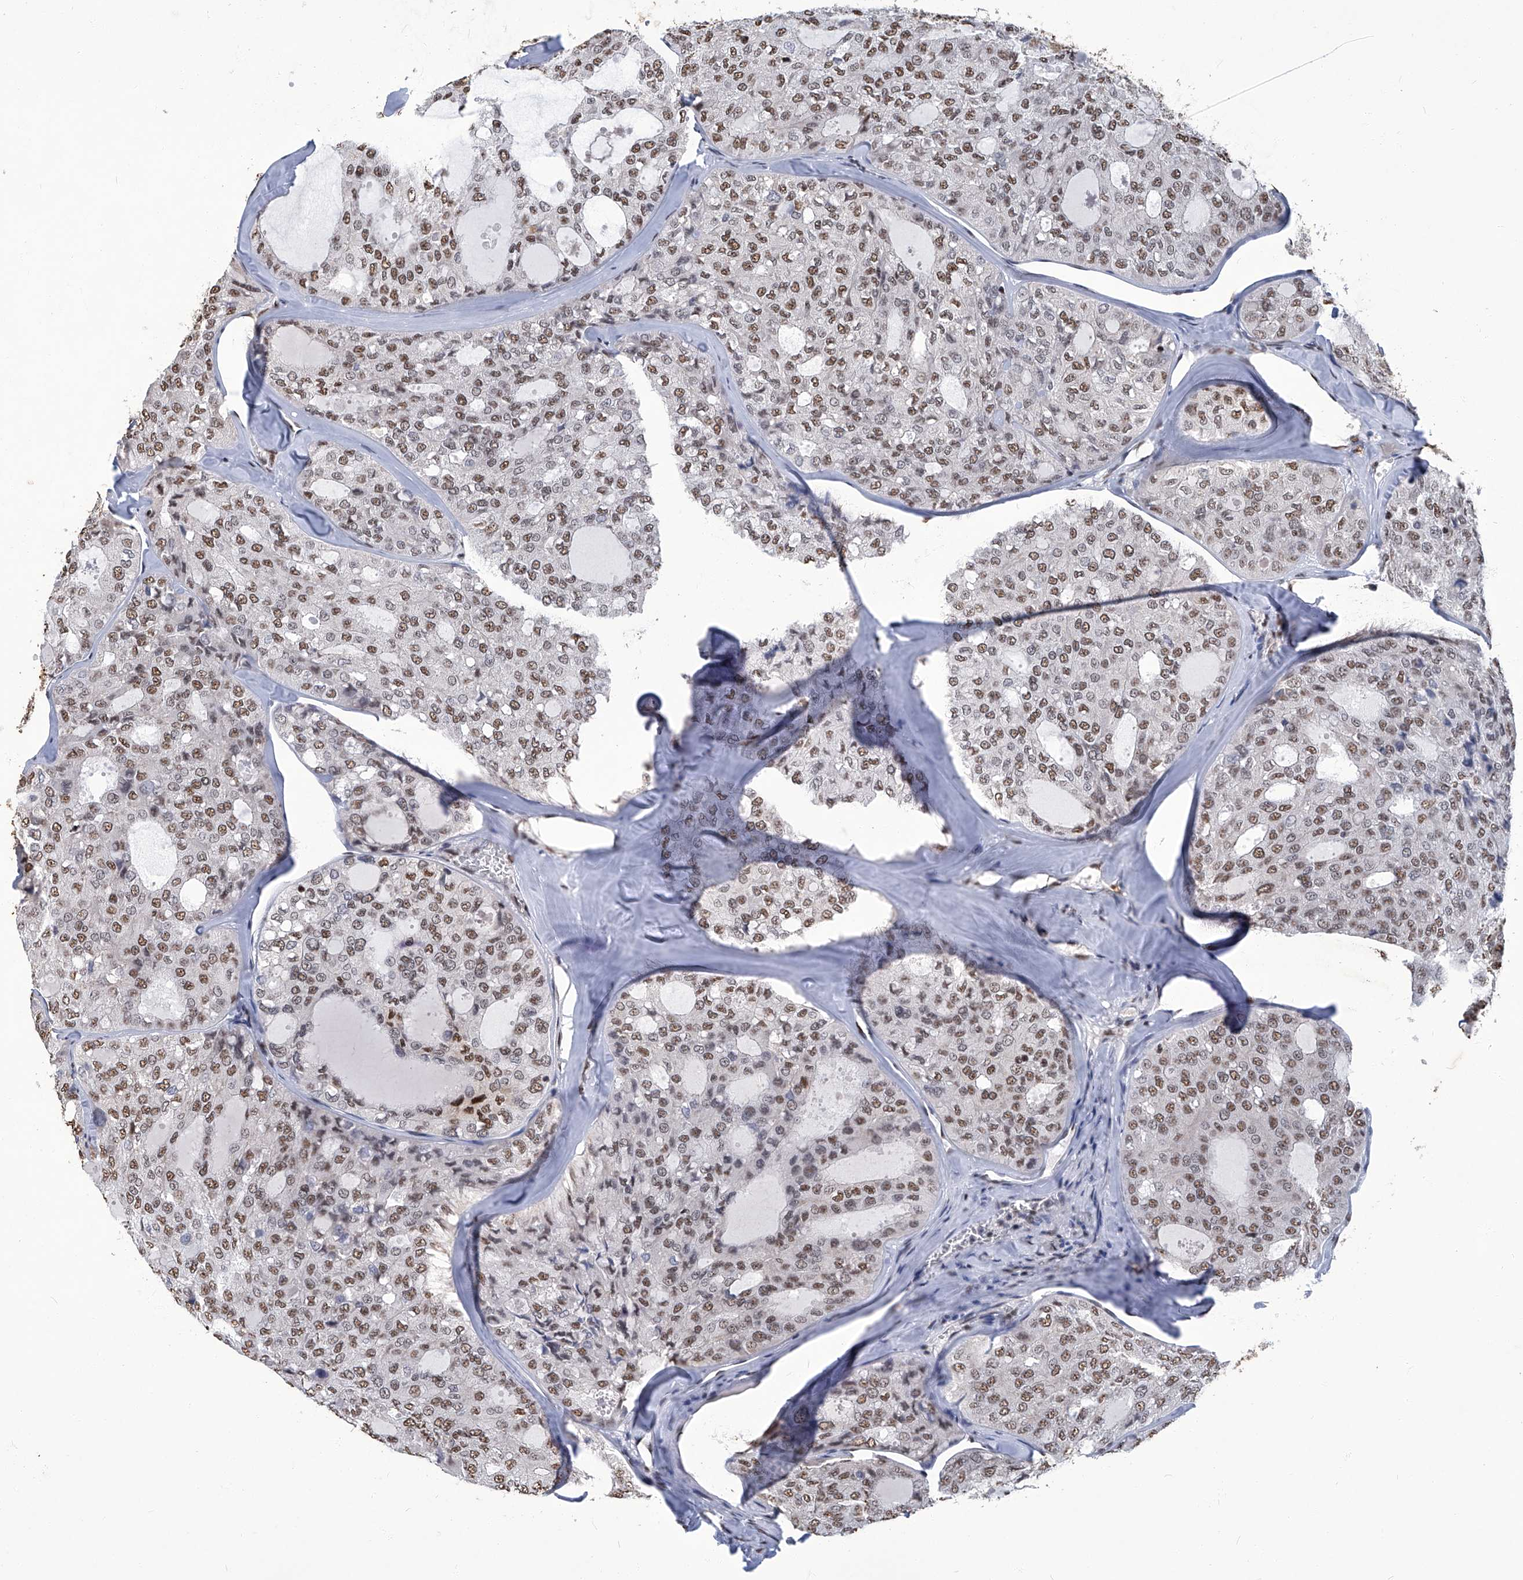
{"staining": {"intensity": "moderate", "quantity": ">75%", "location": "nuclear"}, "tissue": "thyroid cancer", "cell_type": "Tumor cells", "image_type": "cancer", "snomed": [{"axis": "morphology", "description": "Follicular adenoma carcinoma, NOS"}, {"axis": "topography", "description": "Thyroid gland"}], "caption": "Brown immunohistochemical staining in thyroid cancer (follicular adenoma carcinoma) reveals moderate nuclear expression in approximately >75% of tumor cells.", "gene": "HBP1", "patient": {"sex": "male", "age": 75}}